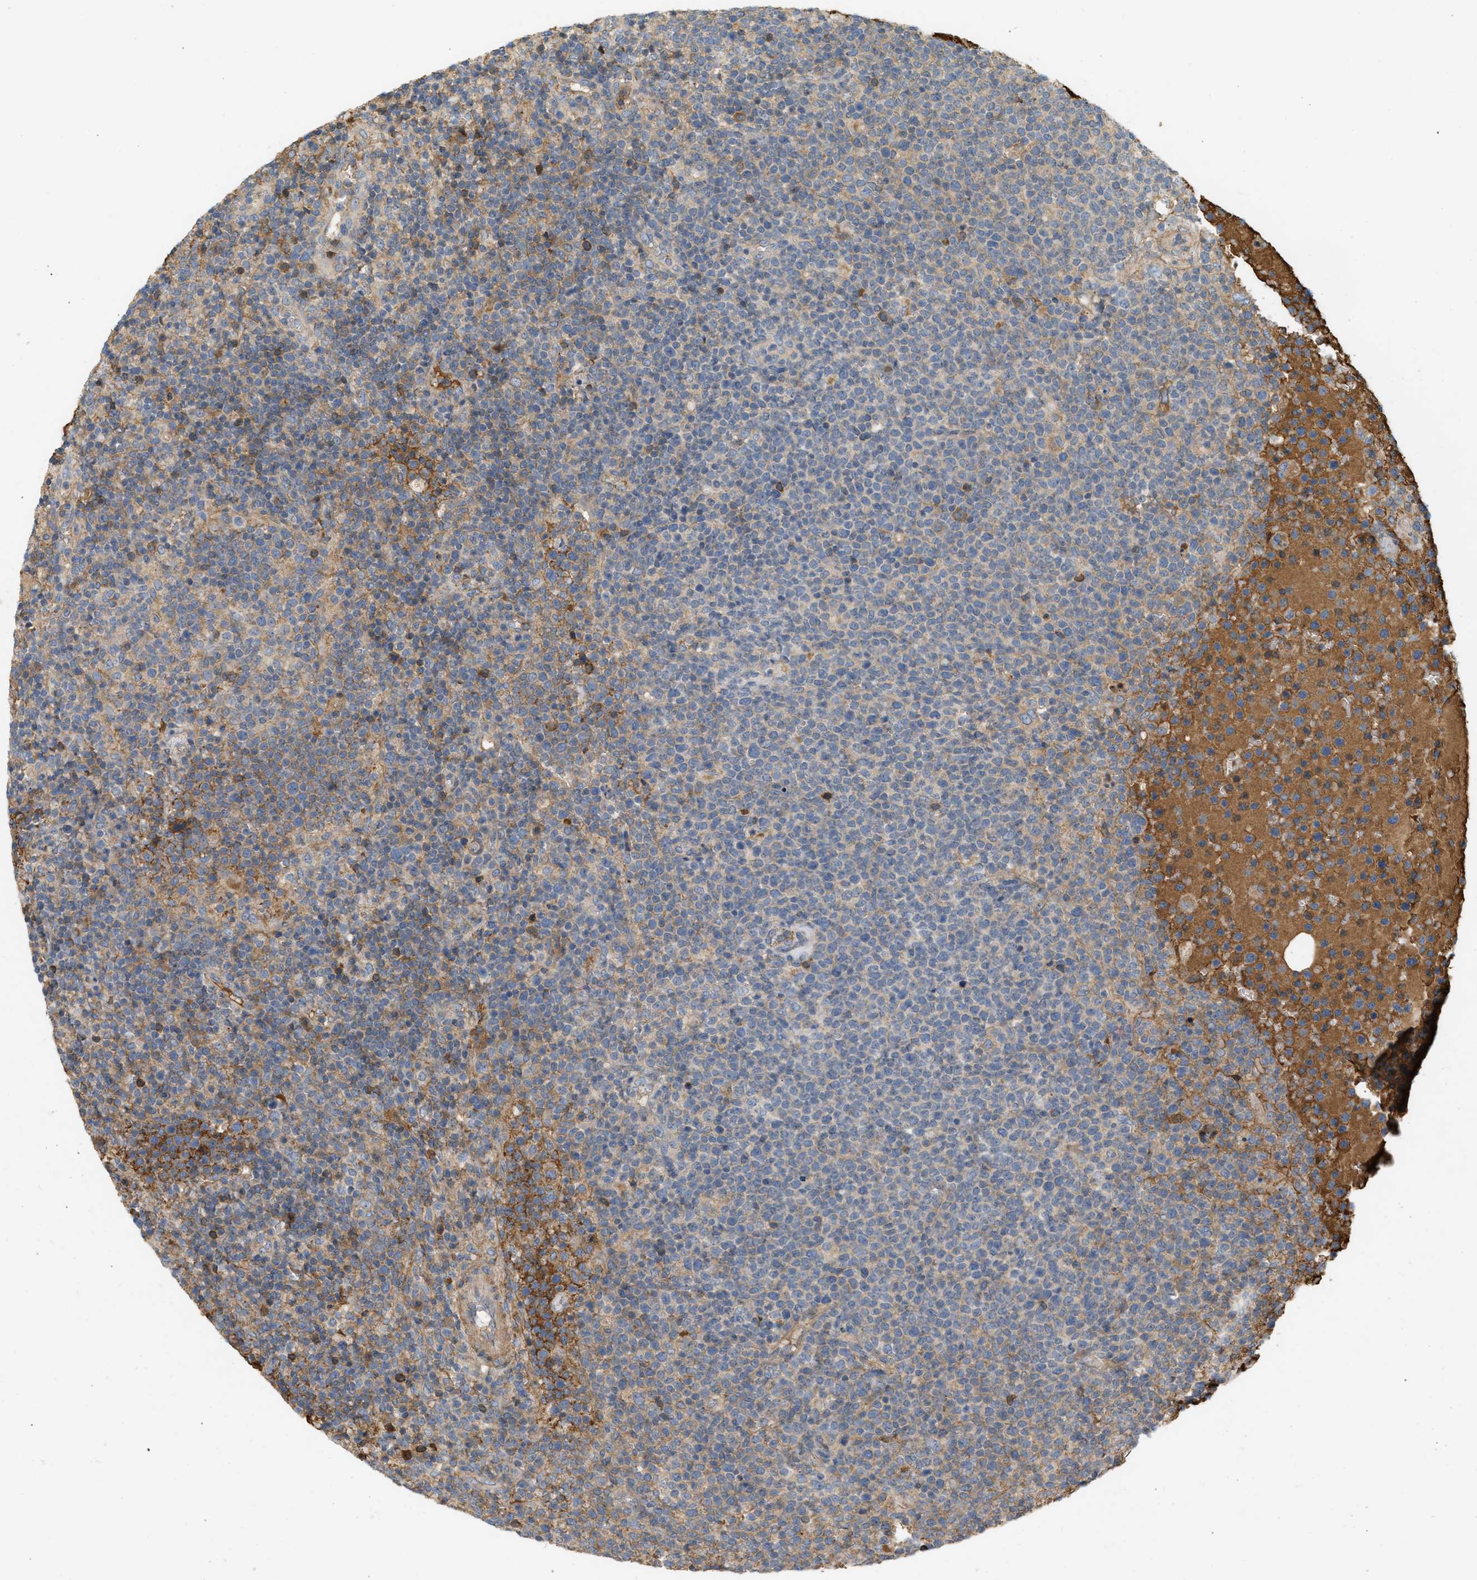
{"staining": {"intensity": "weak", "quantity": "25%-75%", "location": "cytoplasmic/membranous"}, "tissue": "lymphoma", "cell_type": "Tumor cells", "image_type": "cancer", "snomed": [{"axis": "morphology", "description": "Malignant lymphoma, non-Hodgkin's type, High grade"}, {"axis": "topography", "description": "Lymph node"}], "caption": "About 25%-75% of tumor cells in human malignant lymphoma, non-Hodgkin's type (high-grade) exhibit weak cytoplasmic/membranous protein expression as visualized by brown immunohistochemical staining.", "gene": "F8", "patient": {"sex": "male", "age": 61}}